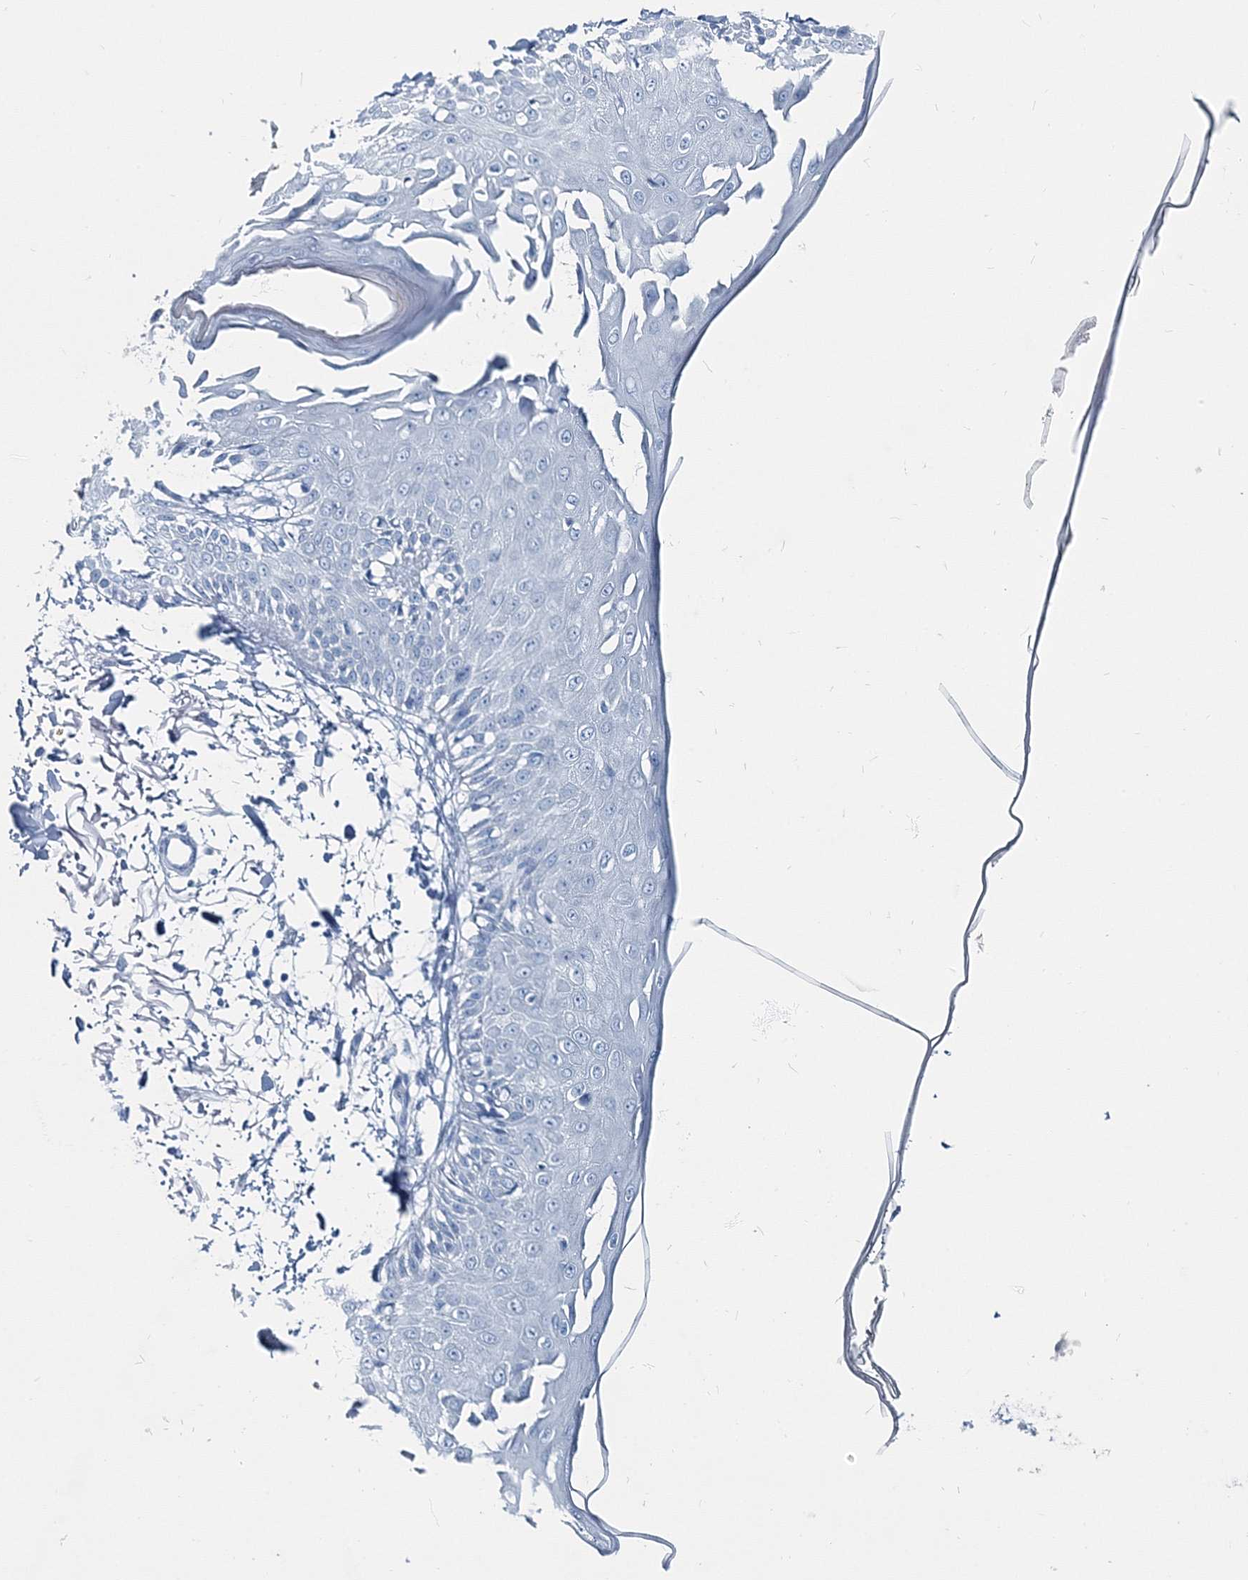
{"staining": {"intensity": "negative", "quantity": "none", "location": "none"}, "tissue": "skin", "cell_type": "Fibroblasts", "image_type": "normal", "snomed": [{"axis": "morphology", "description": "Normal tissue, NOS"}, {"axis": "morphology", "description": "Squamous cell carcinoma, NOS"}, {"axis": "topography", "description": "Skin"}, {"axis": "topography", "description": "Peripheral nerve tissue"}], "caption": "DAB immunohistochemical staining of unremarkable skin shows no significant positivity in fibroblasts.", "gene": "GABARAPL2", "patient": {"sex": "male", "age": 83}}